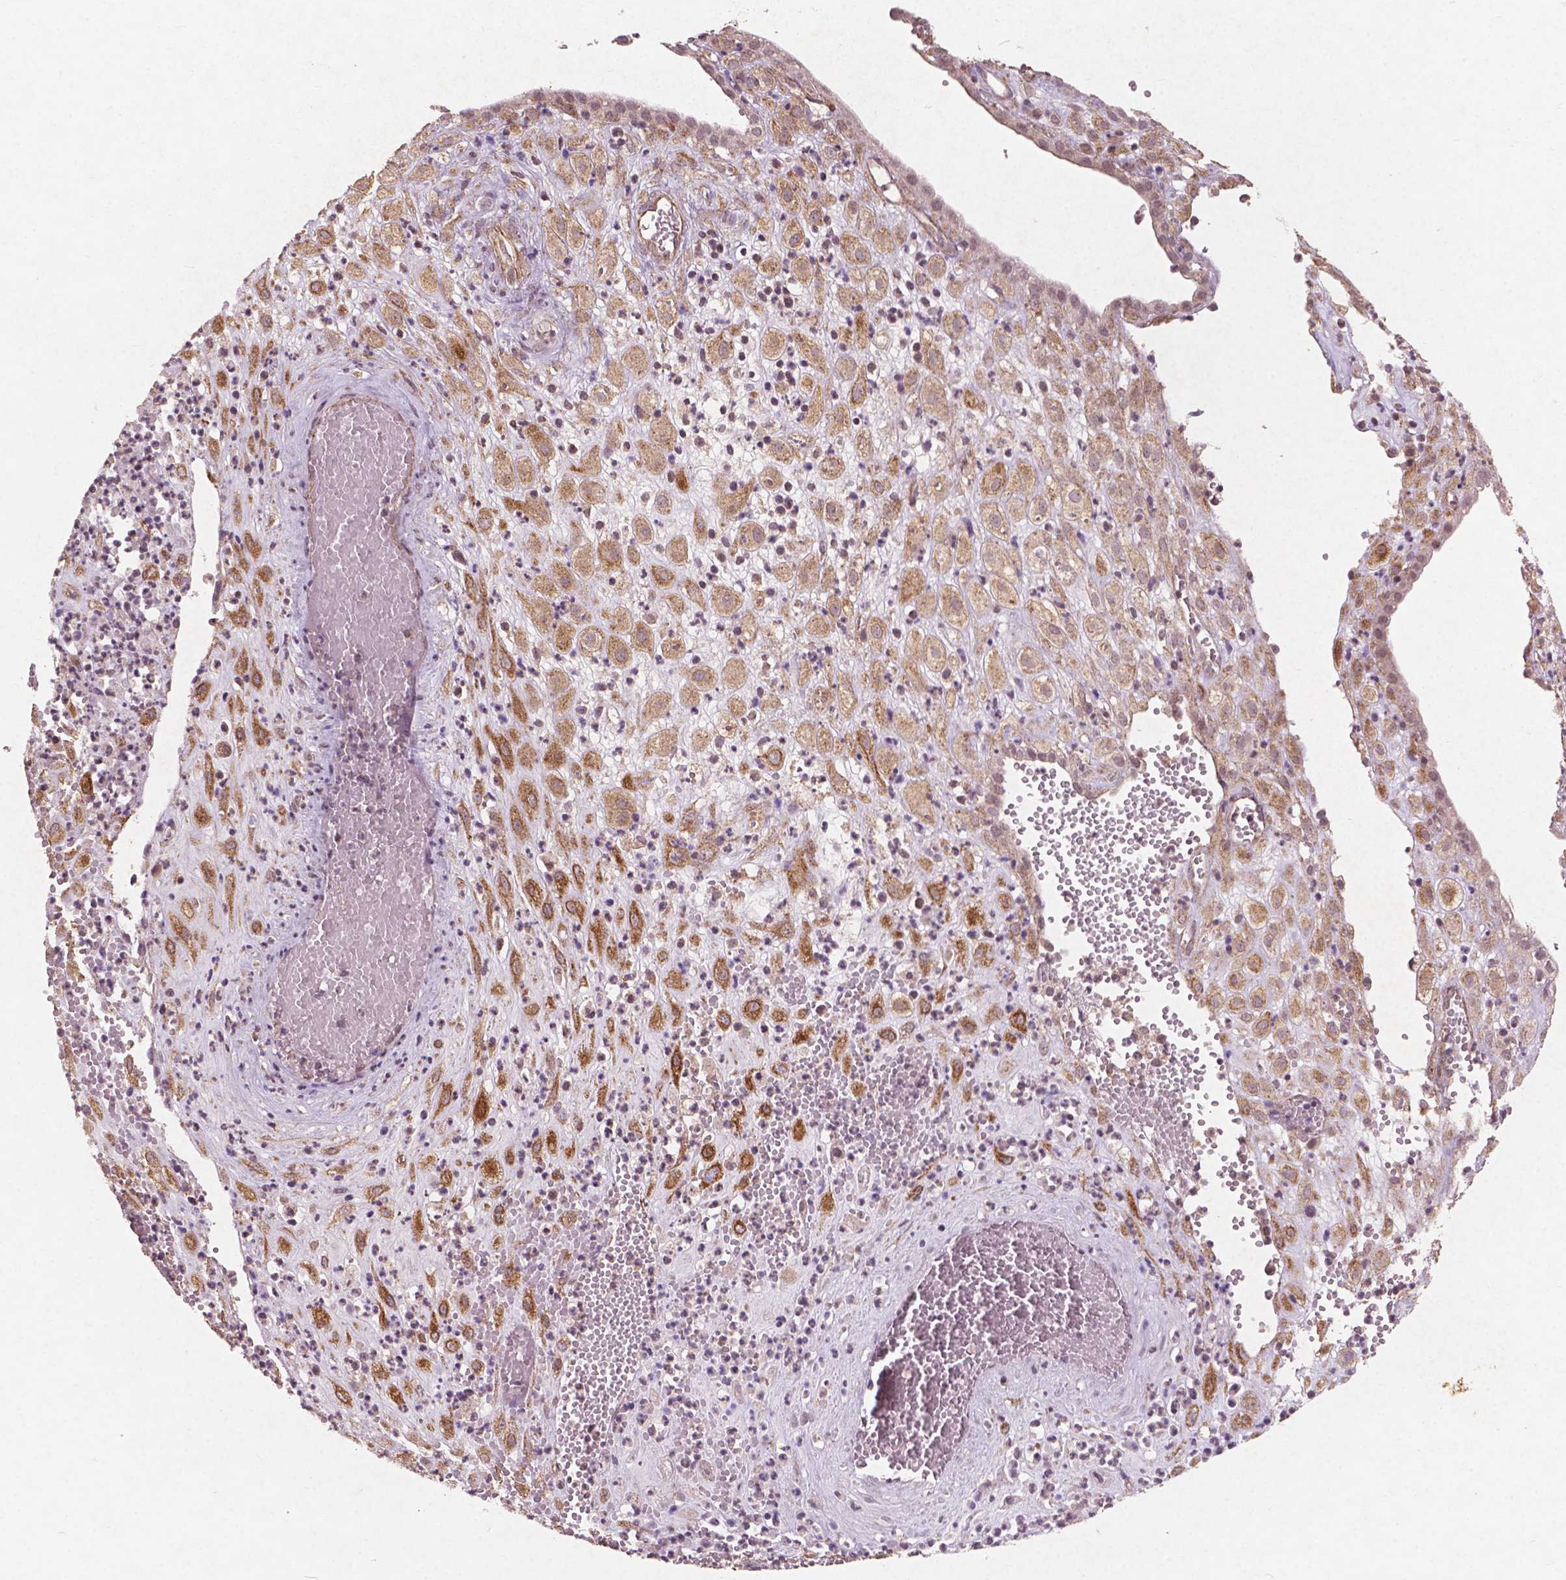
{"staining": {"intensity": "moderate", "quantity": ">75%", "location": "cytoplasmic/membranous"}, "tissue": "placenta", "cell_type": "Decidual cells", "image_type": "normal", "snomed": [{"axis": "morphology", "description": "Normal tissue, NOS"}, {"axis": "topography", "description": "Placenta"}], "caption": "Decidual cells demonstrate medium levels of moderate cytoplasmic/membranous staining in approximately >75% of cells in benign placenta.", "gene": "SMAD2", "patient": {"sex": "female", "age": 24}}